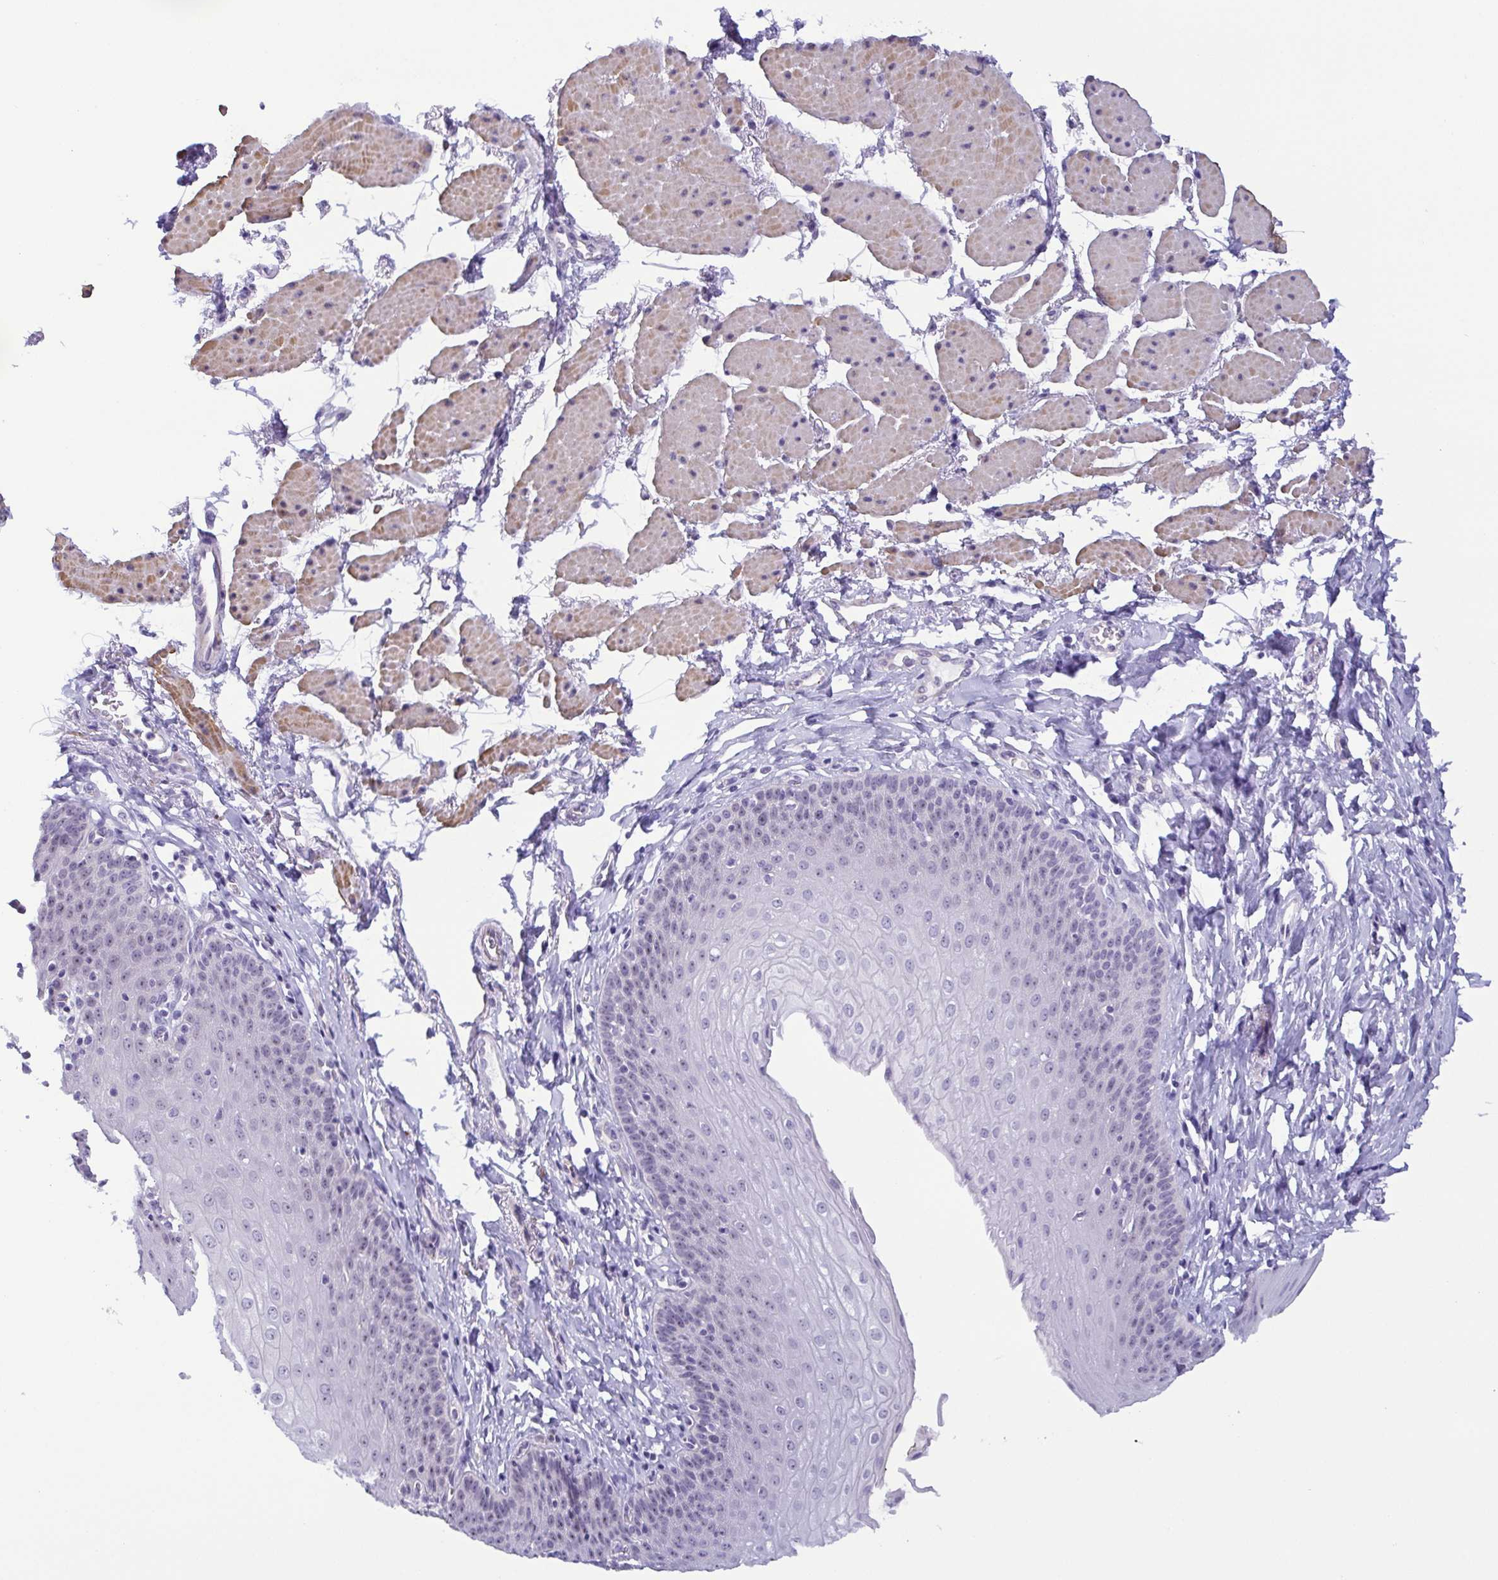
{"staining": {"intensity": "negative", "quantity": "none", "location": "none"}, "tissue": "esophagus", "cell_type": "Squamous epithelial cells", "image_type": "normal", "snomed": [{"axis": "morphology", "description": "Normal tissue, NOS"}, {"axis": "topography", "description": "Esophagus"}], "caption": "IHC image of benign esophagus: human esophagus stained with DAB demonstrates no significant protein staining in squamous epithelial cells.", "gene": "MYL7", "patient": {"sex": "female", "age": 81}}